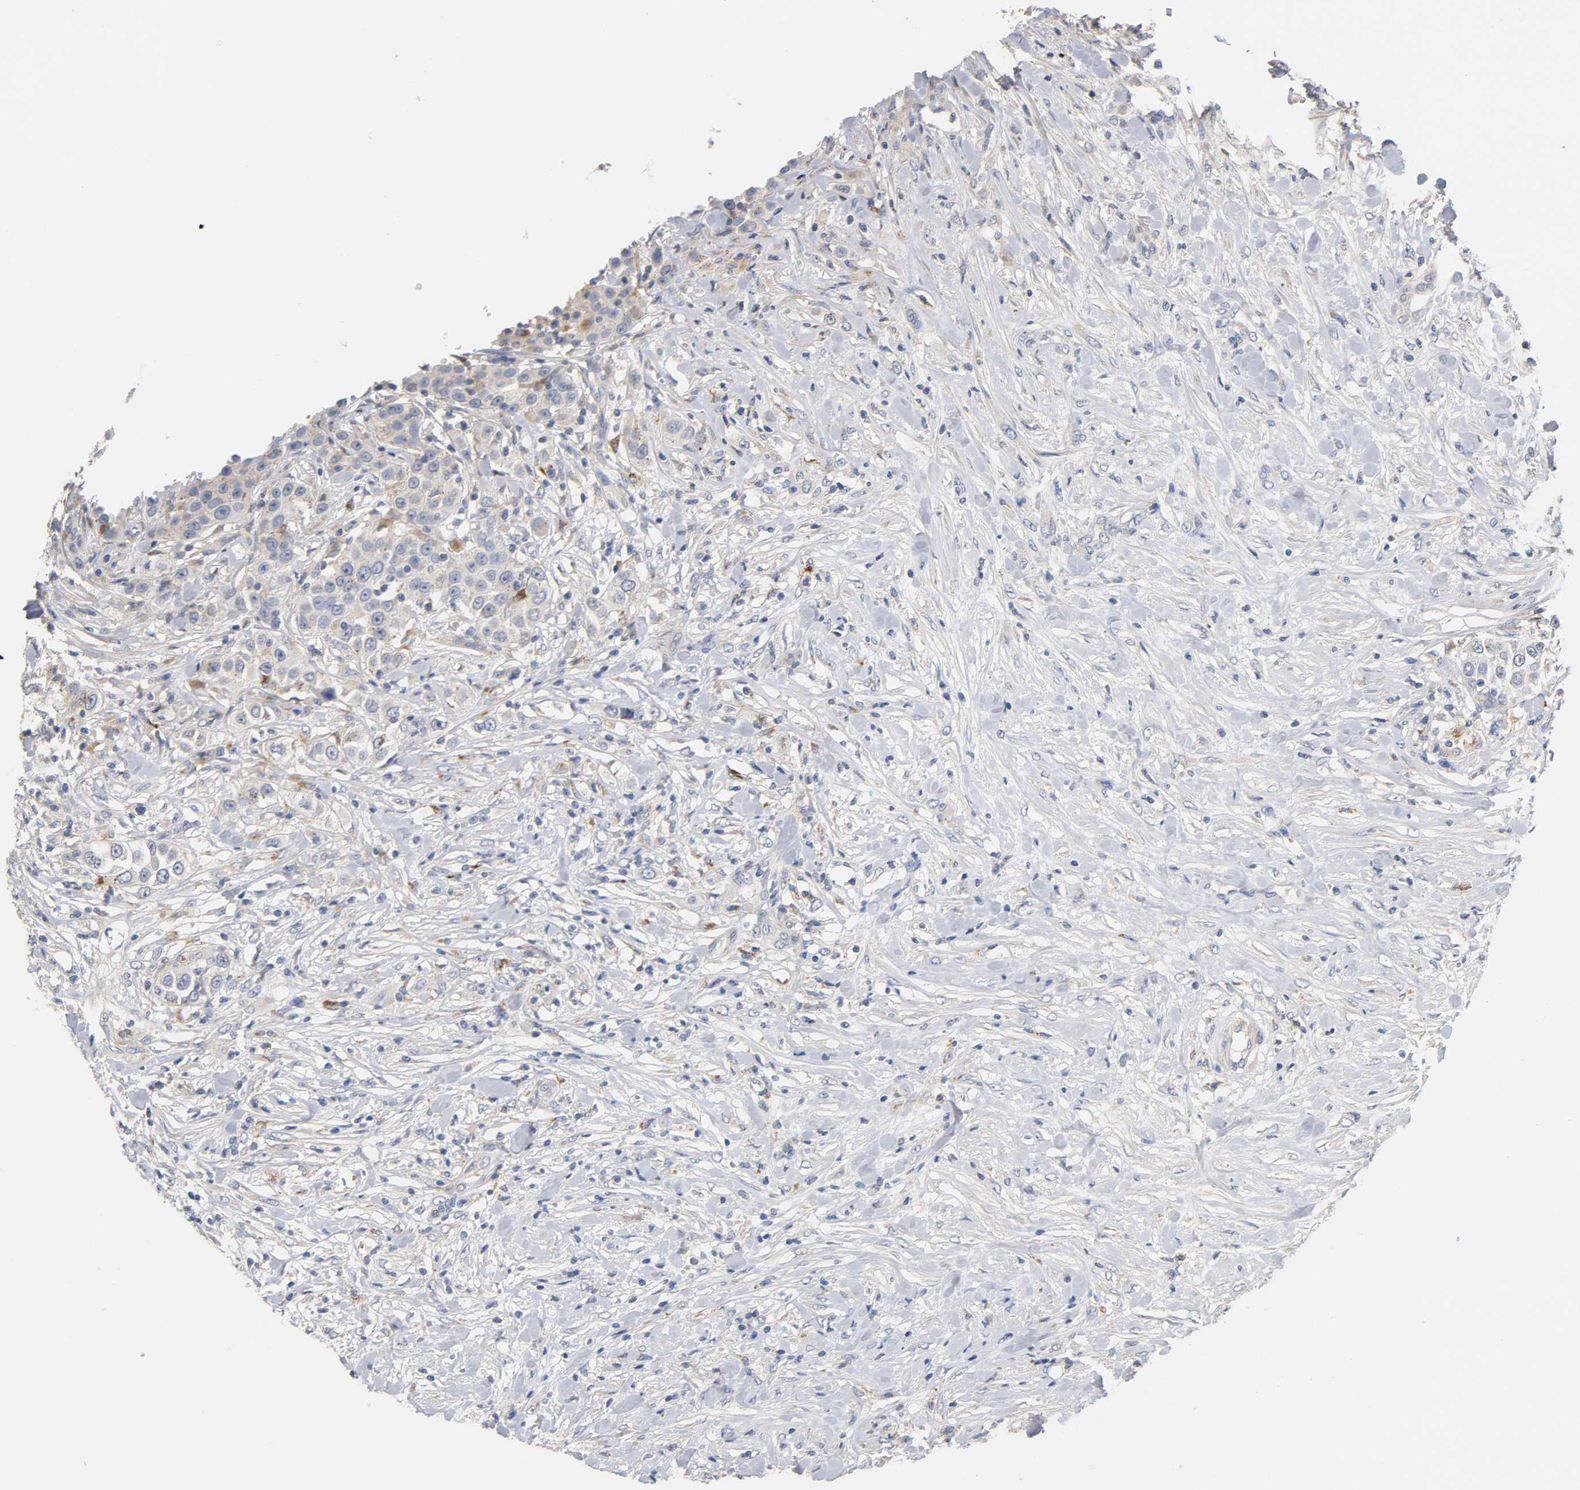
{"staining": {"intensity": "negative", "quantity": "none", "location": "none"}, "tissue": "urothelial cancer", "cell_type": "Tumor cells", "image_type": "cancer", "snomed": [{"axis": "morphology", "description": "Urothelial carcinoma, High grade"}, {"axis": "topography", "description": "Urinary bladder"}], "caption": "Immunohistochemical staining of urothelial carcinoma (high-grade) displays no significant staining in tumor cells.", "gene": "SEMA5A", "patient": {"sex": "female", "age": 80}}